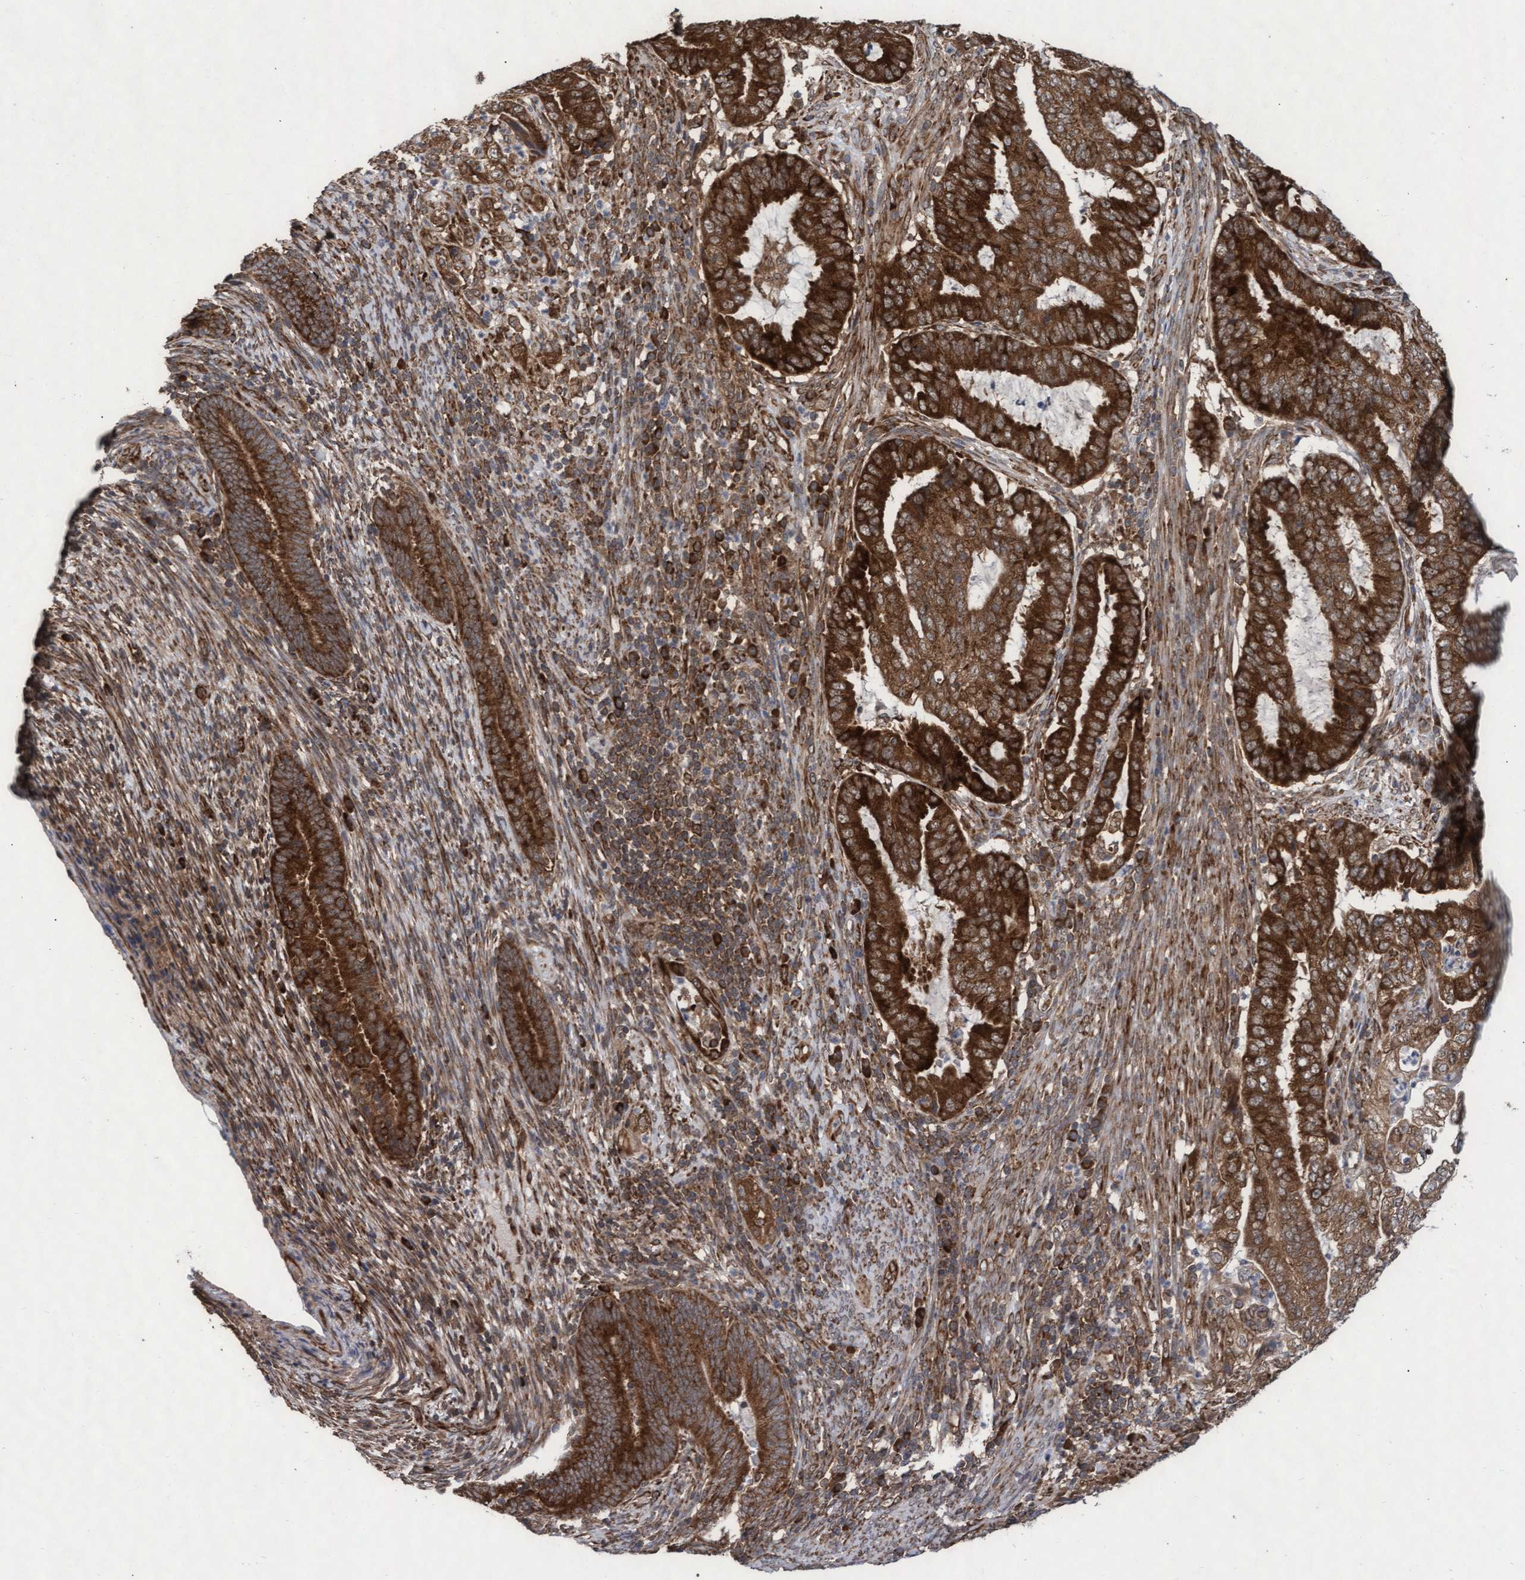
{"staining": {"intensity": "strong", "quantity": ">75%", "location": "cytoplasmic/membranous"}, "tissue": "endometrial cancer", "cell_type": "Tumor cells", "image_type": "cancer", "snomed": [{"axis": "morphology", "description": "Adenocarcinoma, NOS"}, {"axis": "topography", "description": "Endometrium"}], "caption": "Strong cytoplasmic/membranous expression for a protein is appreciated in approximately >75% of tumor cells of adenocarcinoma (endometrial) using immunohistochemistry.", "gene": "ABCF2", "patient": {"sex": "female", "age": 51}}